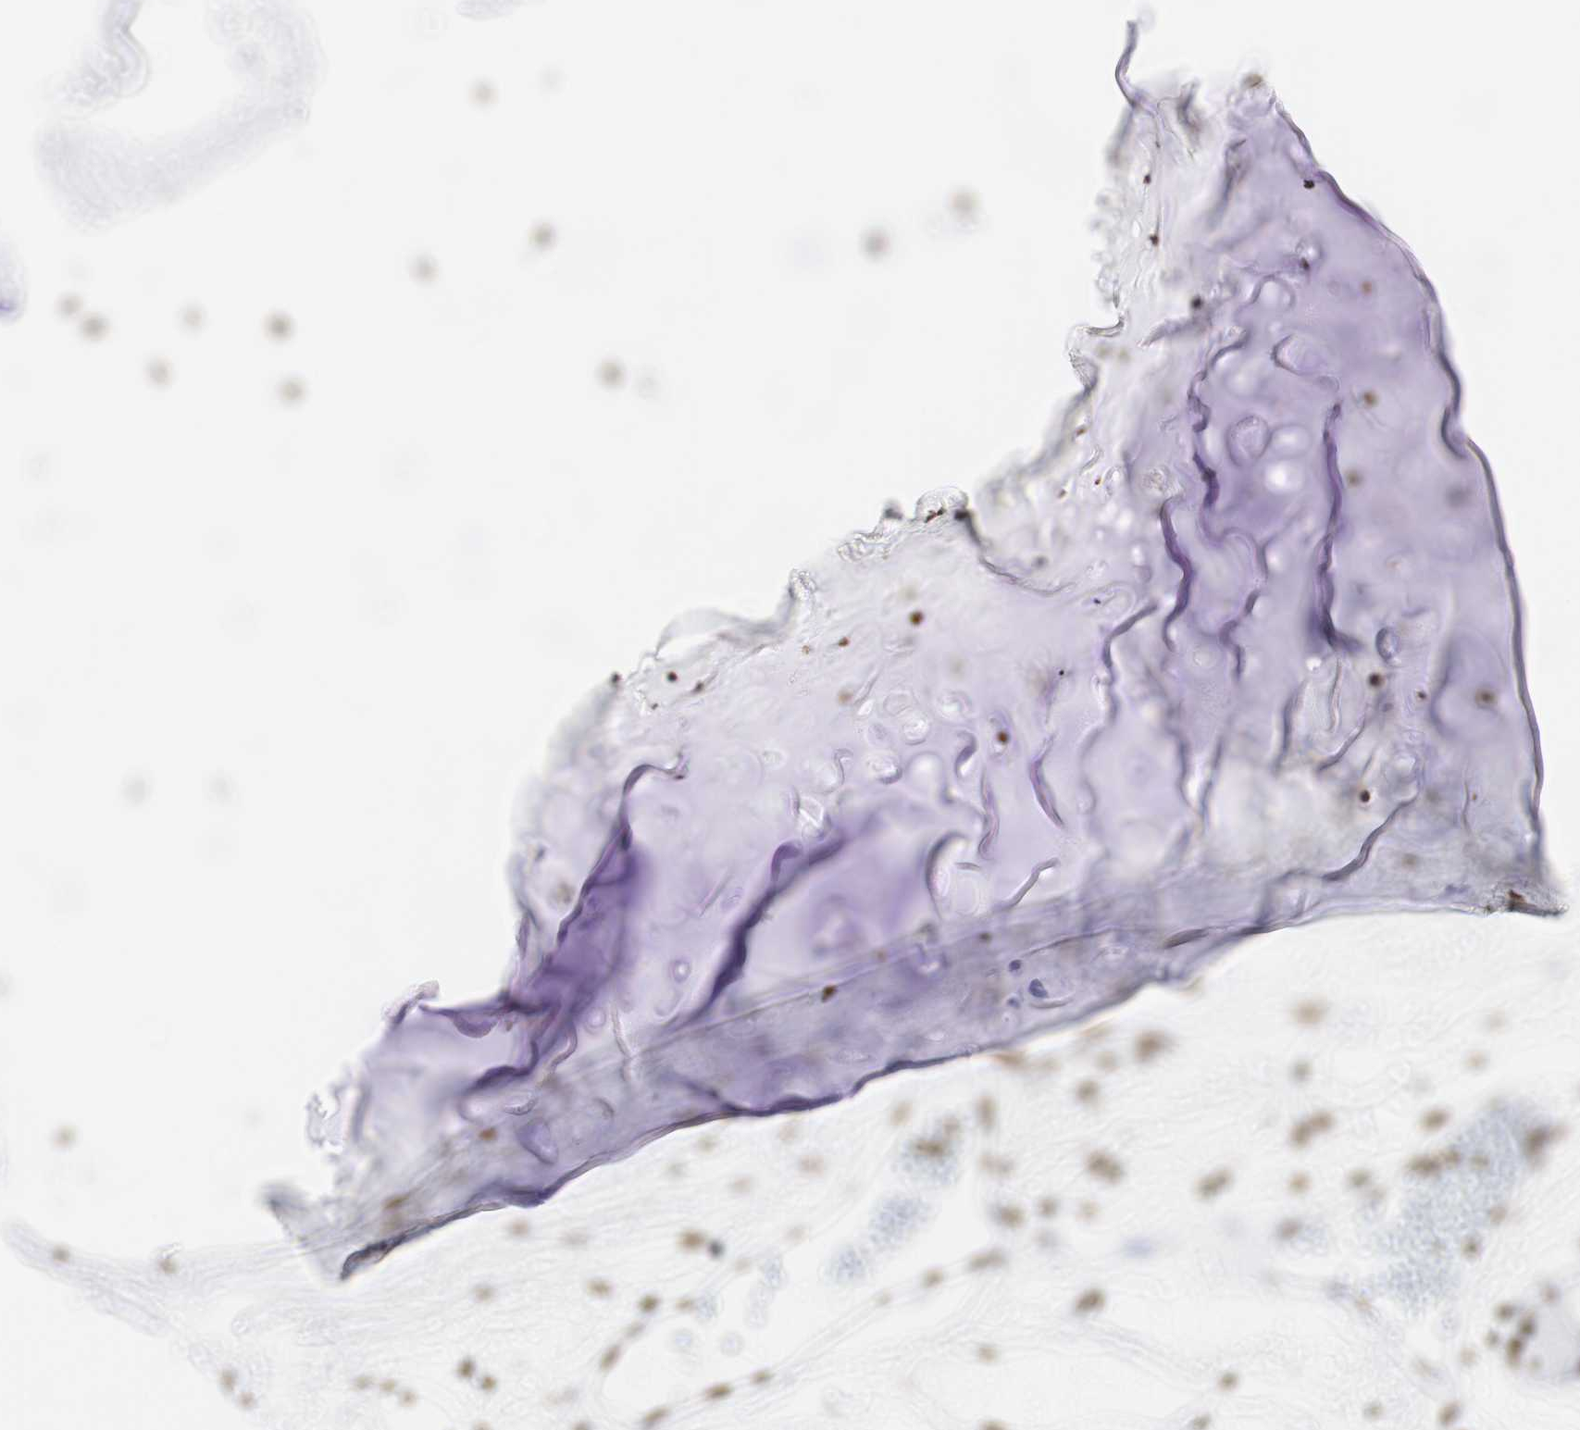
{"staining": {"intensity": "moderate", "quantity": ">75%", "location": "nuclear"}, "tissue": "soft tissue", "cell_type": "Chondrocytes", "image_type": "normal", "snomed": [{"axis": "morphology", "description": "Normal tissue, NOS"}, {"axis": "topography", "description": "Cartilage tissue"}, {"axis": "topography", "description": "Bronchus"}], "caption": "Moderate nuclear staining is present in approximately >75% of chondrocytes in normal soft tissue.", "gene": "HNRNPH2", "patient": {"sex": "female", "age": 73}}